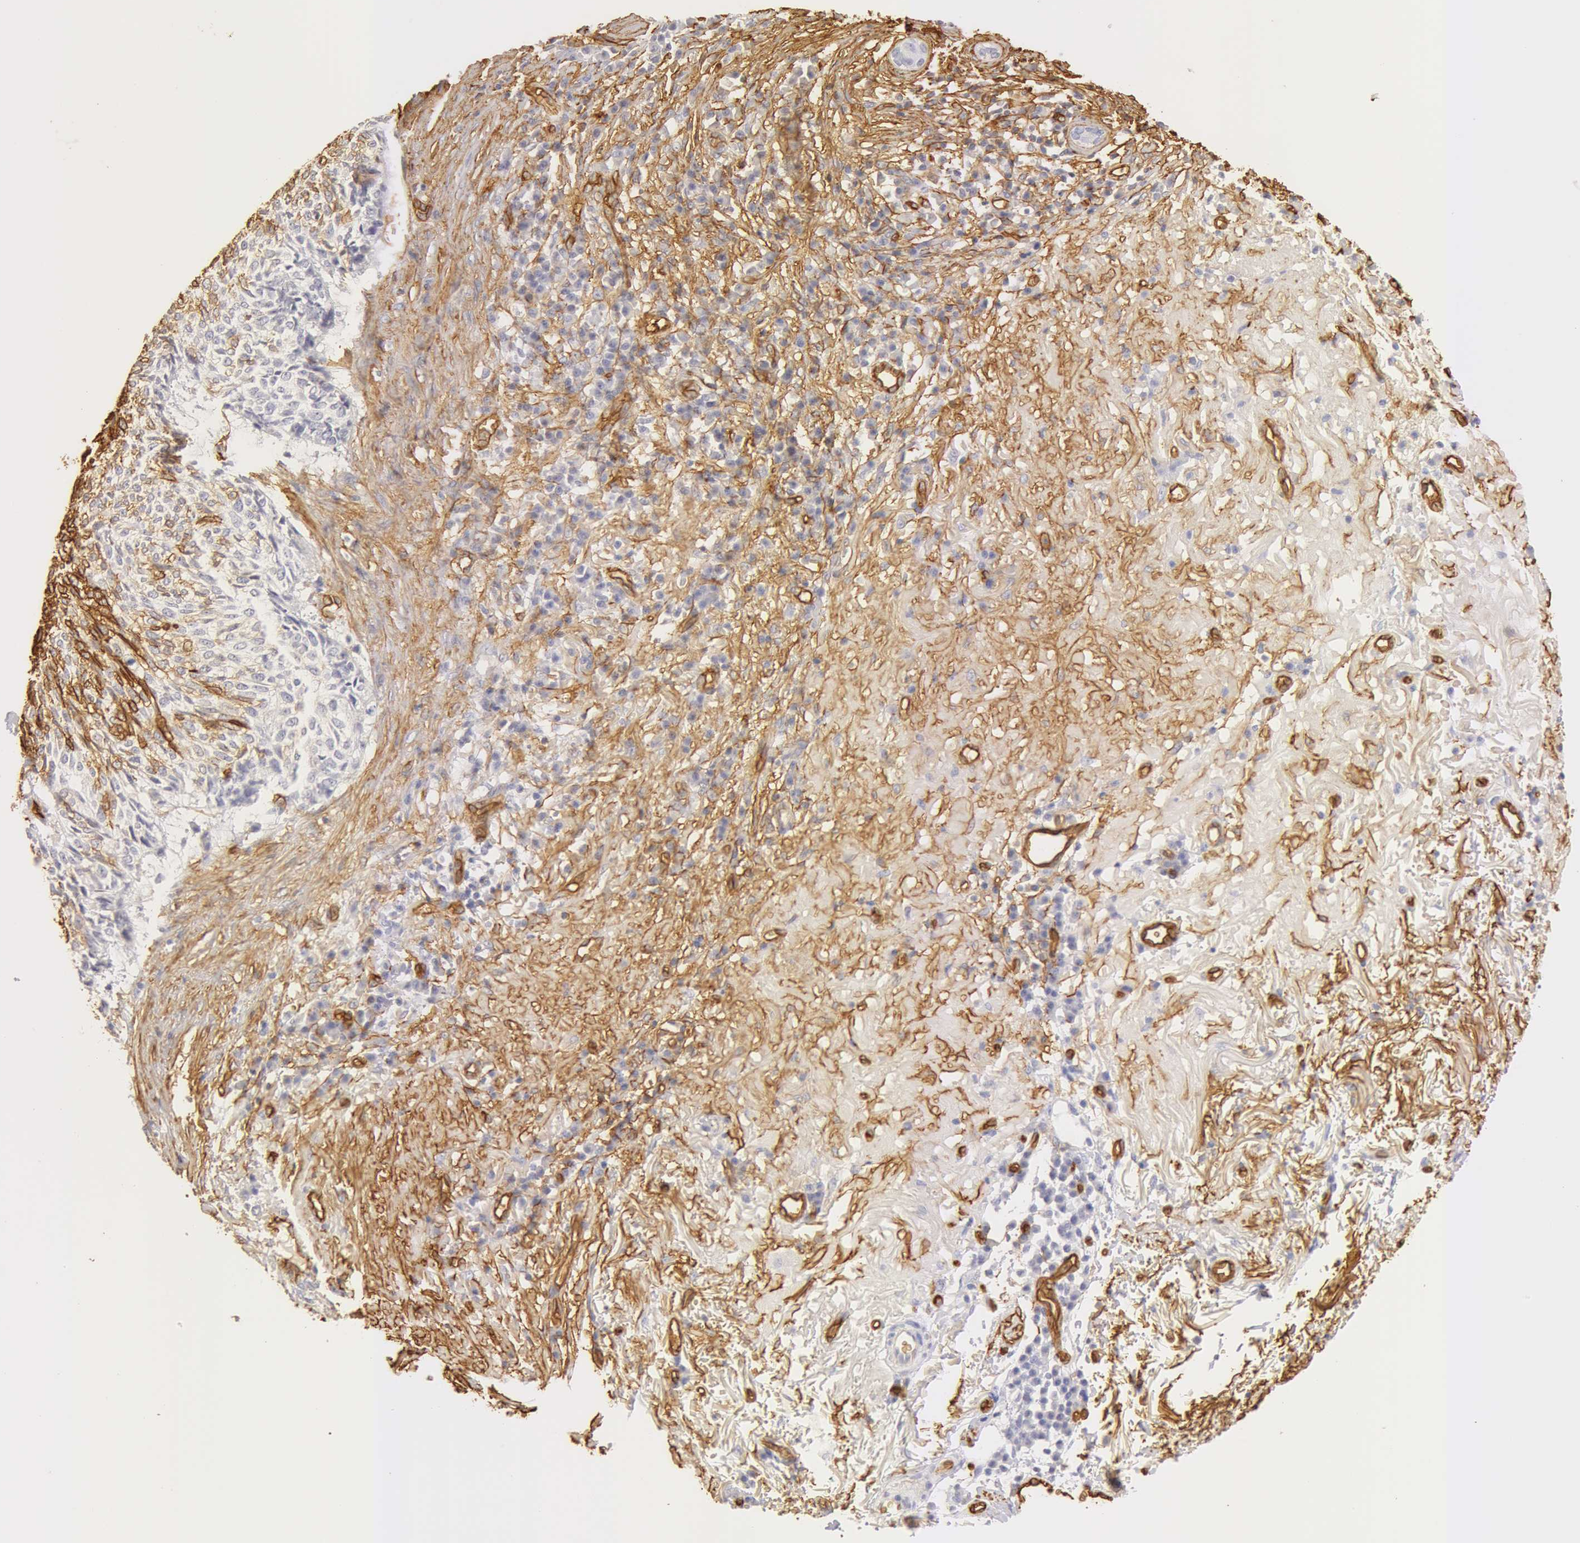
{"staining": {"intensity": "weak", "quantity": "25%-75%", "location": "cytoplasmic/membranous"}, "tissue": "skin cancer", "cell_type": "Tumor cells", "image_type": "cancer", "snomed": [{"axis": "morphology", "description": "Basal cell carcinoma"}, {"axis": "topography", "description": "Skin"}], "caption": "Skin cancer was stained to show a protein in brown. There is low levels of weak cytoplasmic/membranous expression in approximately 25%-75% of tumor cells.", "gene": "AQP1", "patient": {"sex": "female", "age": 89}}